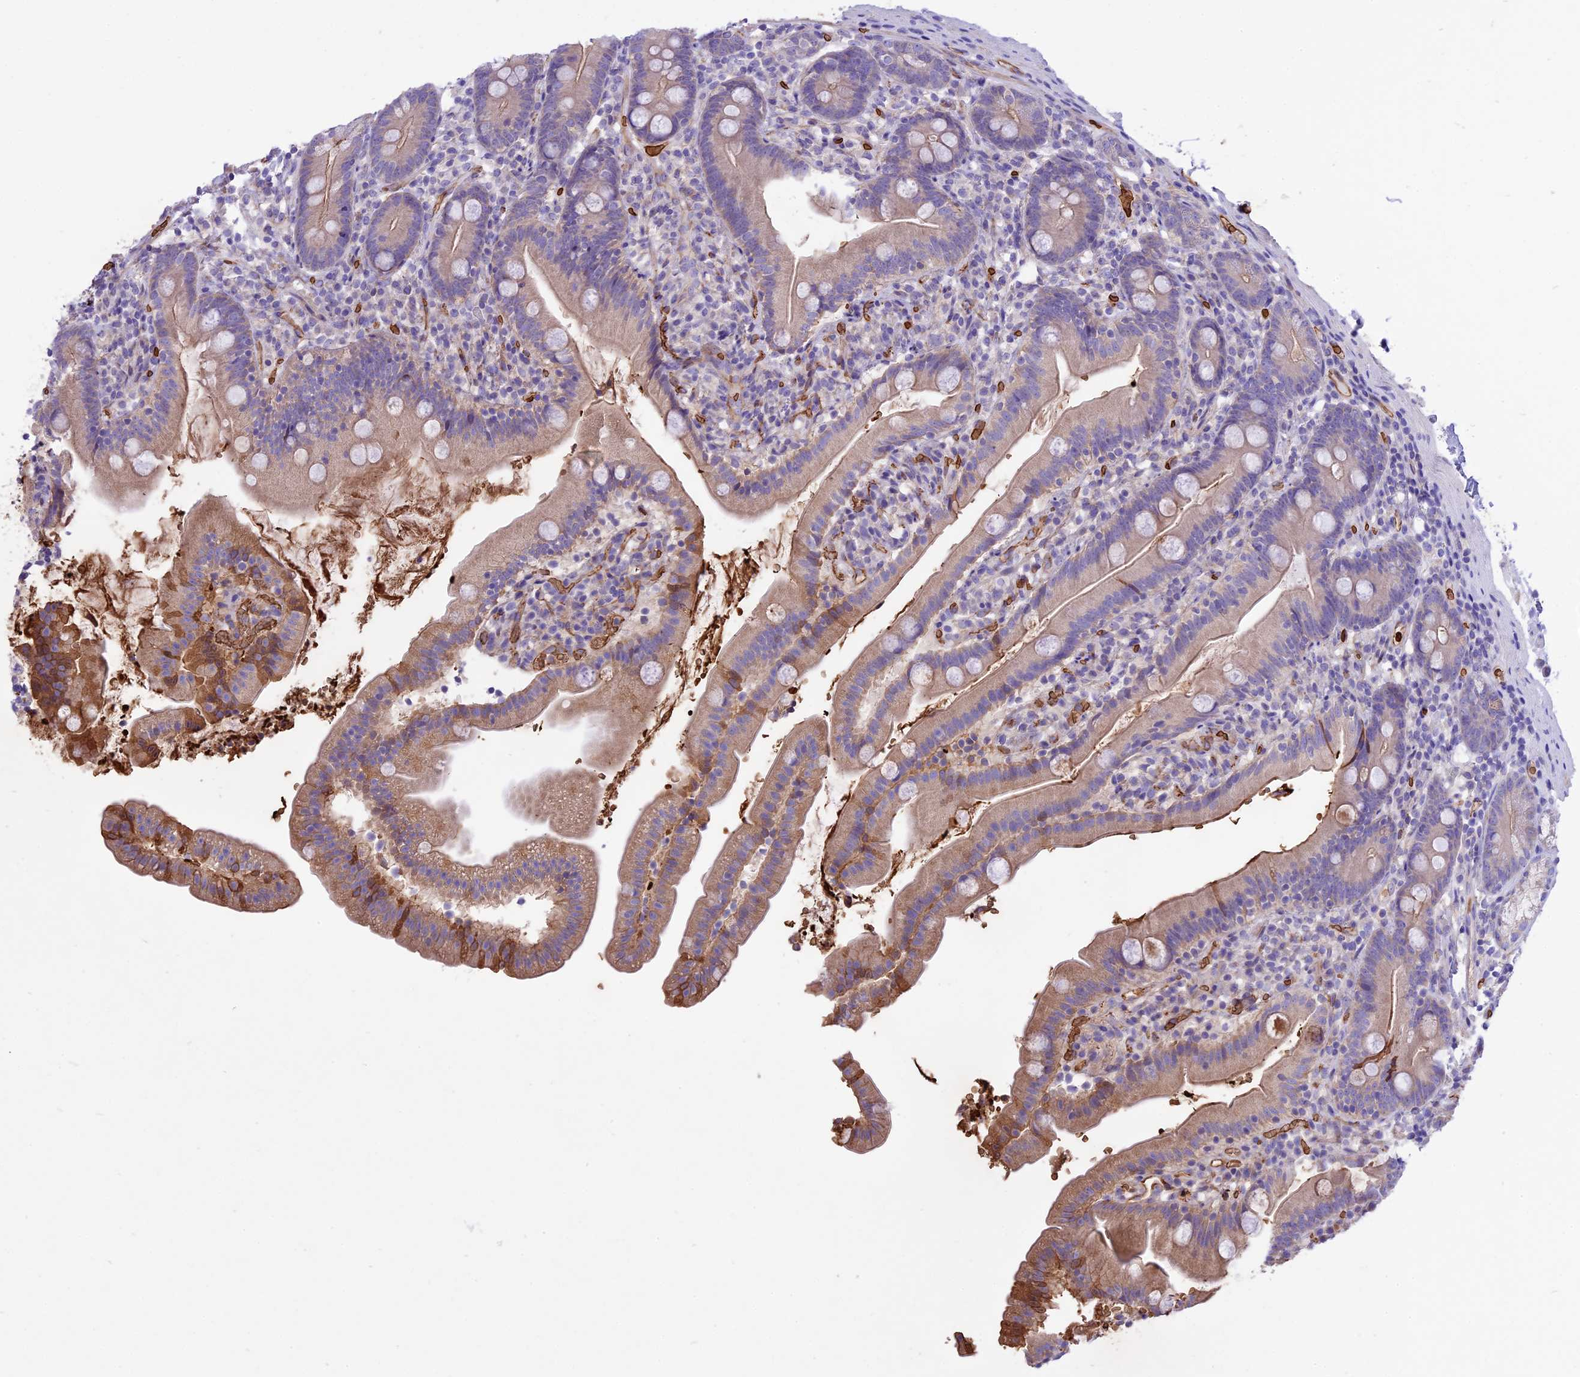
{"staining": {"intensity": "weak", "quantity": "25%-75%", "location": "cytoplasmic/membranous"}, "tissue": "duodenum", "cell_type": "Glandular cells", "image_type": "normal", "snomed": [{"axis": "morphology", "description": "Normal tissue, NOS"}, {"axis": "topography", "description": "Duodenum"}], "caption": "IHC histopathology image of normal duodenum: duodenum stained using immunohistochemistry reveals low levels of weak protein expression localized specifically in the cytoplasmic/membranous of glandular cells, appearing as a cytoplasmic/membranous brown color.", "gene": "TTC4", "patient": {"sex": "female", "age": 67}}